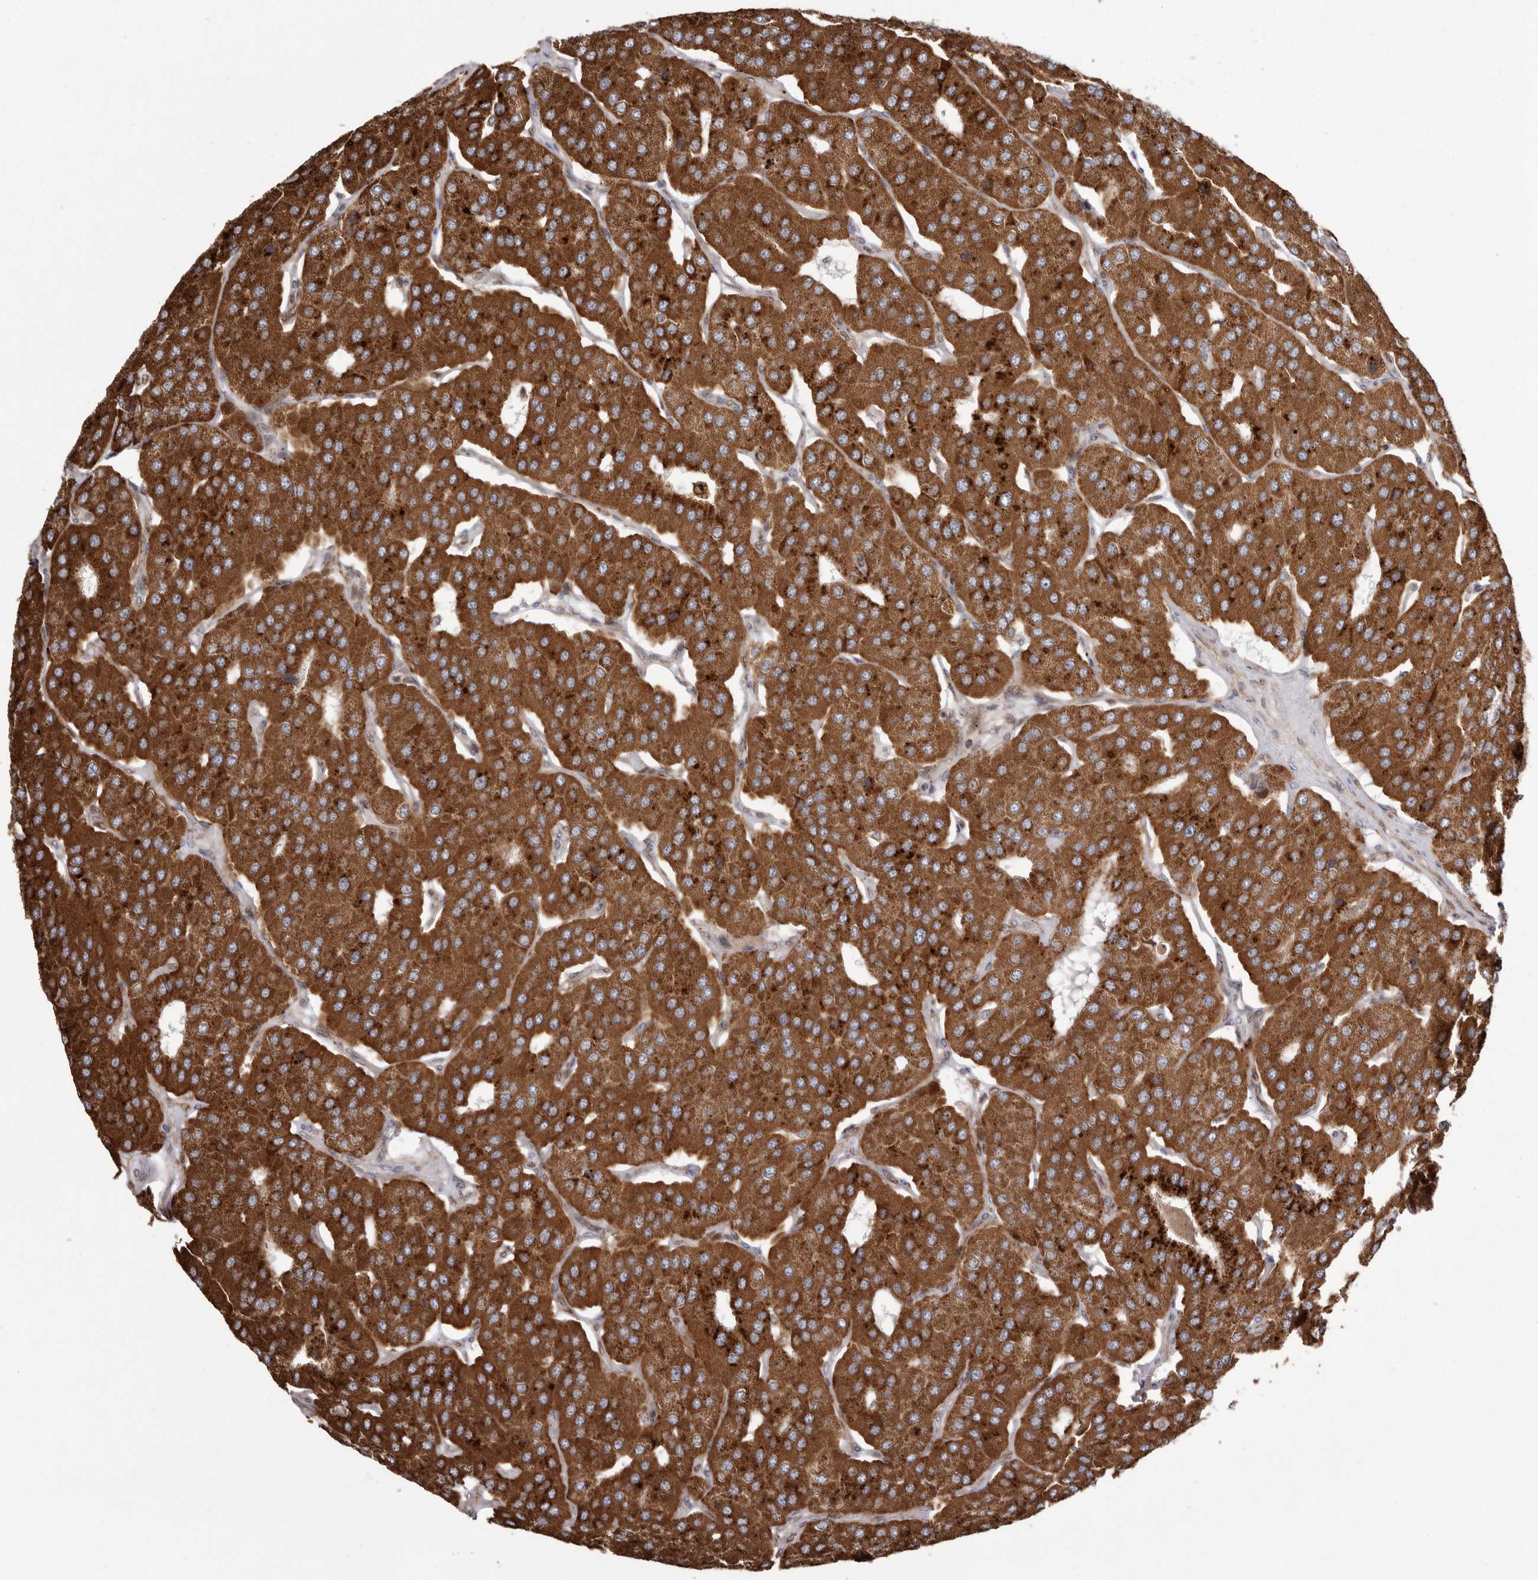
{"staining": {"intensity": "moderate", "quantity": ">75%", "location": "cytoplasmic/membranous"}, "tissue": "parathyroid gland", "cell_type": "Glandular cells", "image_type": "normal", "snomed": [{"axis": "morphology", "description": "Normal tissue, NOS"}, {"axis": "morphology", "description": "Adenoma, NOS"}, {"axis": "topography", "description": "Parathyroid gland"}], "caption": "Parathyroid gland stained with a brown dye reveals moderate cytoplasmic/membranous positive staining in about >75% of glandular cells.", "gene": "NUP43", "patient": {"sex": "female", "age": 86}}